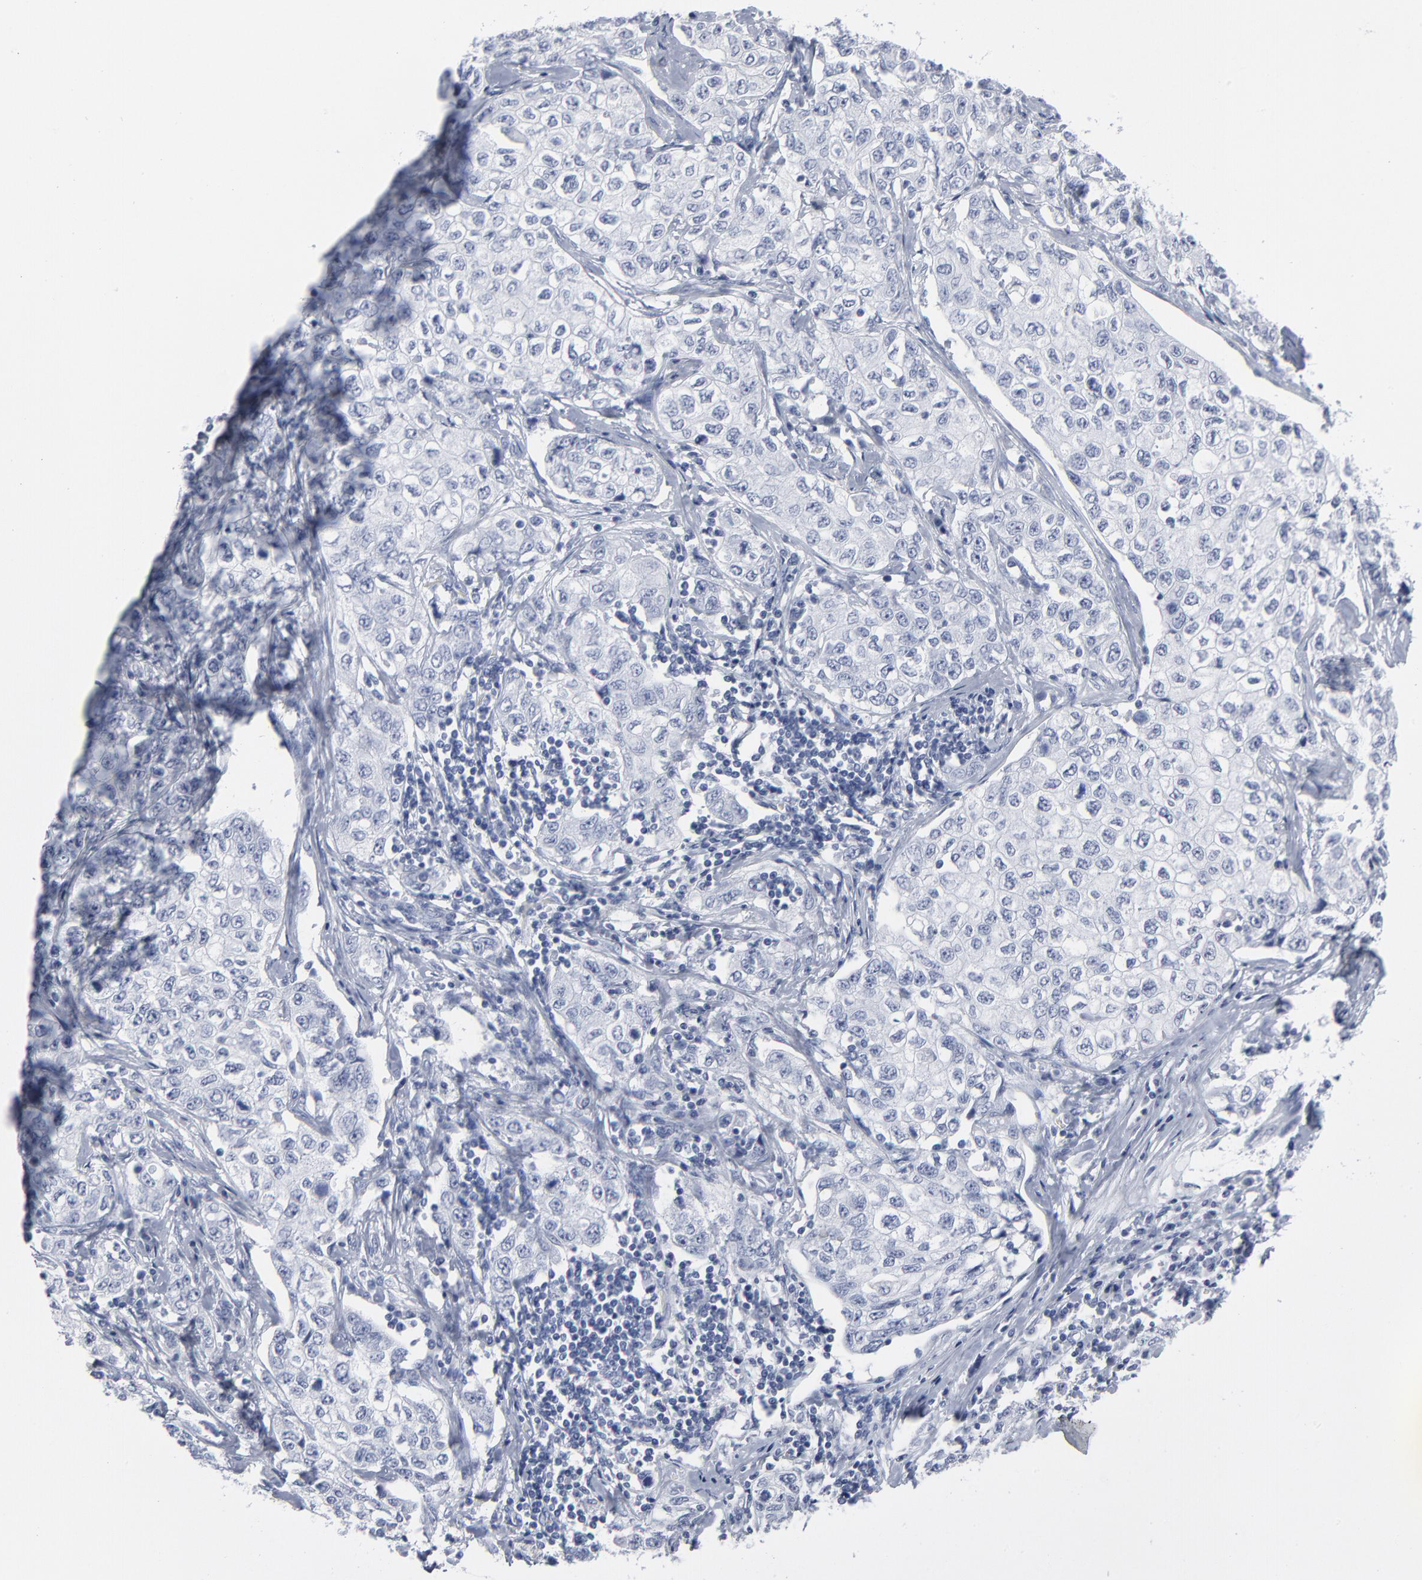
{"staining": {"intensity": "negative", "quantity": "none", "location": "none"}, "tissue": "stomach cancer", "cell_type": "Tumor cells", "image_type": "cancer", "snomed": [{"axis": "morphology", "description": "Adenocarcinoma, NOS"}, {"axis": "topography", "description": "Stomach"}], "caption": "The immunohistochemistry photomicrograph has no significant positivity in tumor cells of stomach cancer (adenocarcinoma) tissue.", "gene": "PAGE1", "patient": {"sex": "male", "age": 48}}